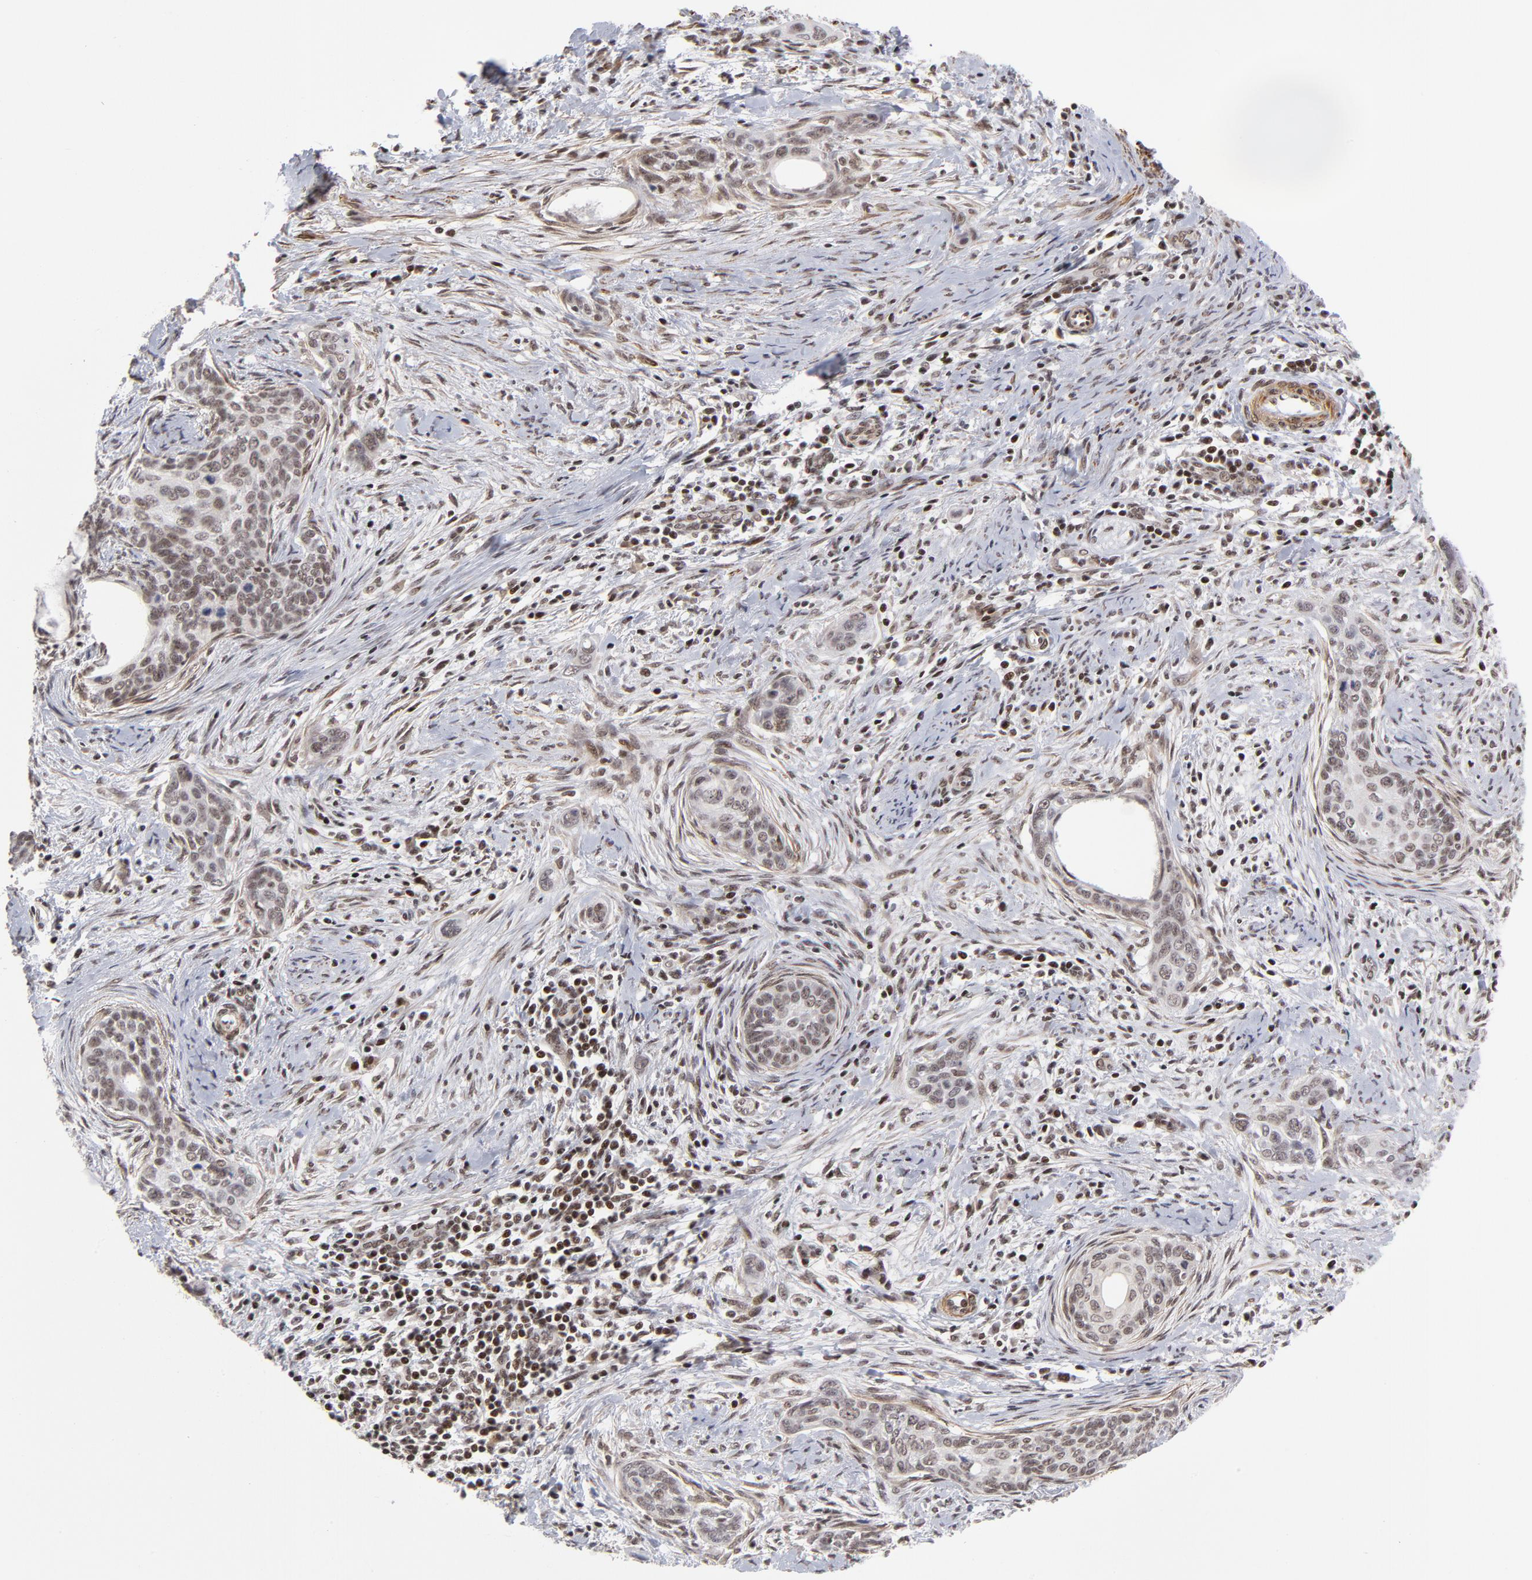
{"staining": {"intensity": "moderate", "quantity": ">75%", "location": "nuclear"}, "tissue": "cervical cancer", "cell_type": "Tumor cells", "image_type": "cancer", "snomed": [{"axis": "morphology", "description": "Squamous cell carcinoma, NOS"}, {"axis": "topography", "description": "Cervix"}], "caption": "Immunohistochemical staining of human cervical squamous cell carcinoma exhibits medium levels of moderate nuclear protein positivity in approximately >75% of tumor cells.", "gene": "CTCF", "patient": {"sex": "female", "age": 33}}